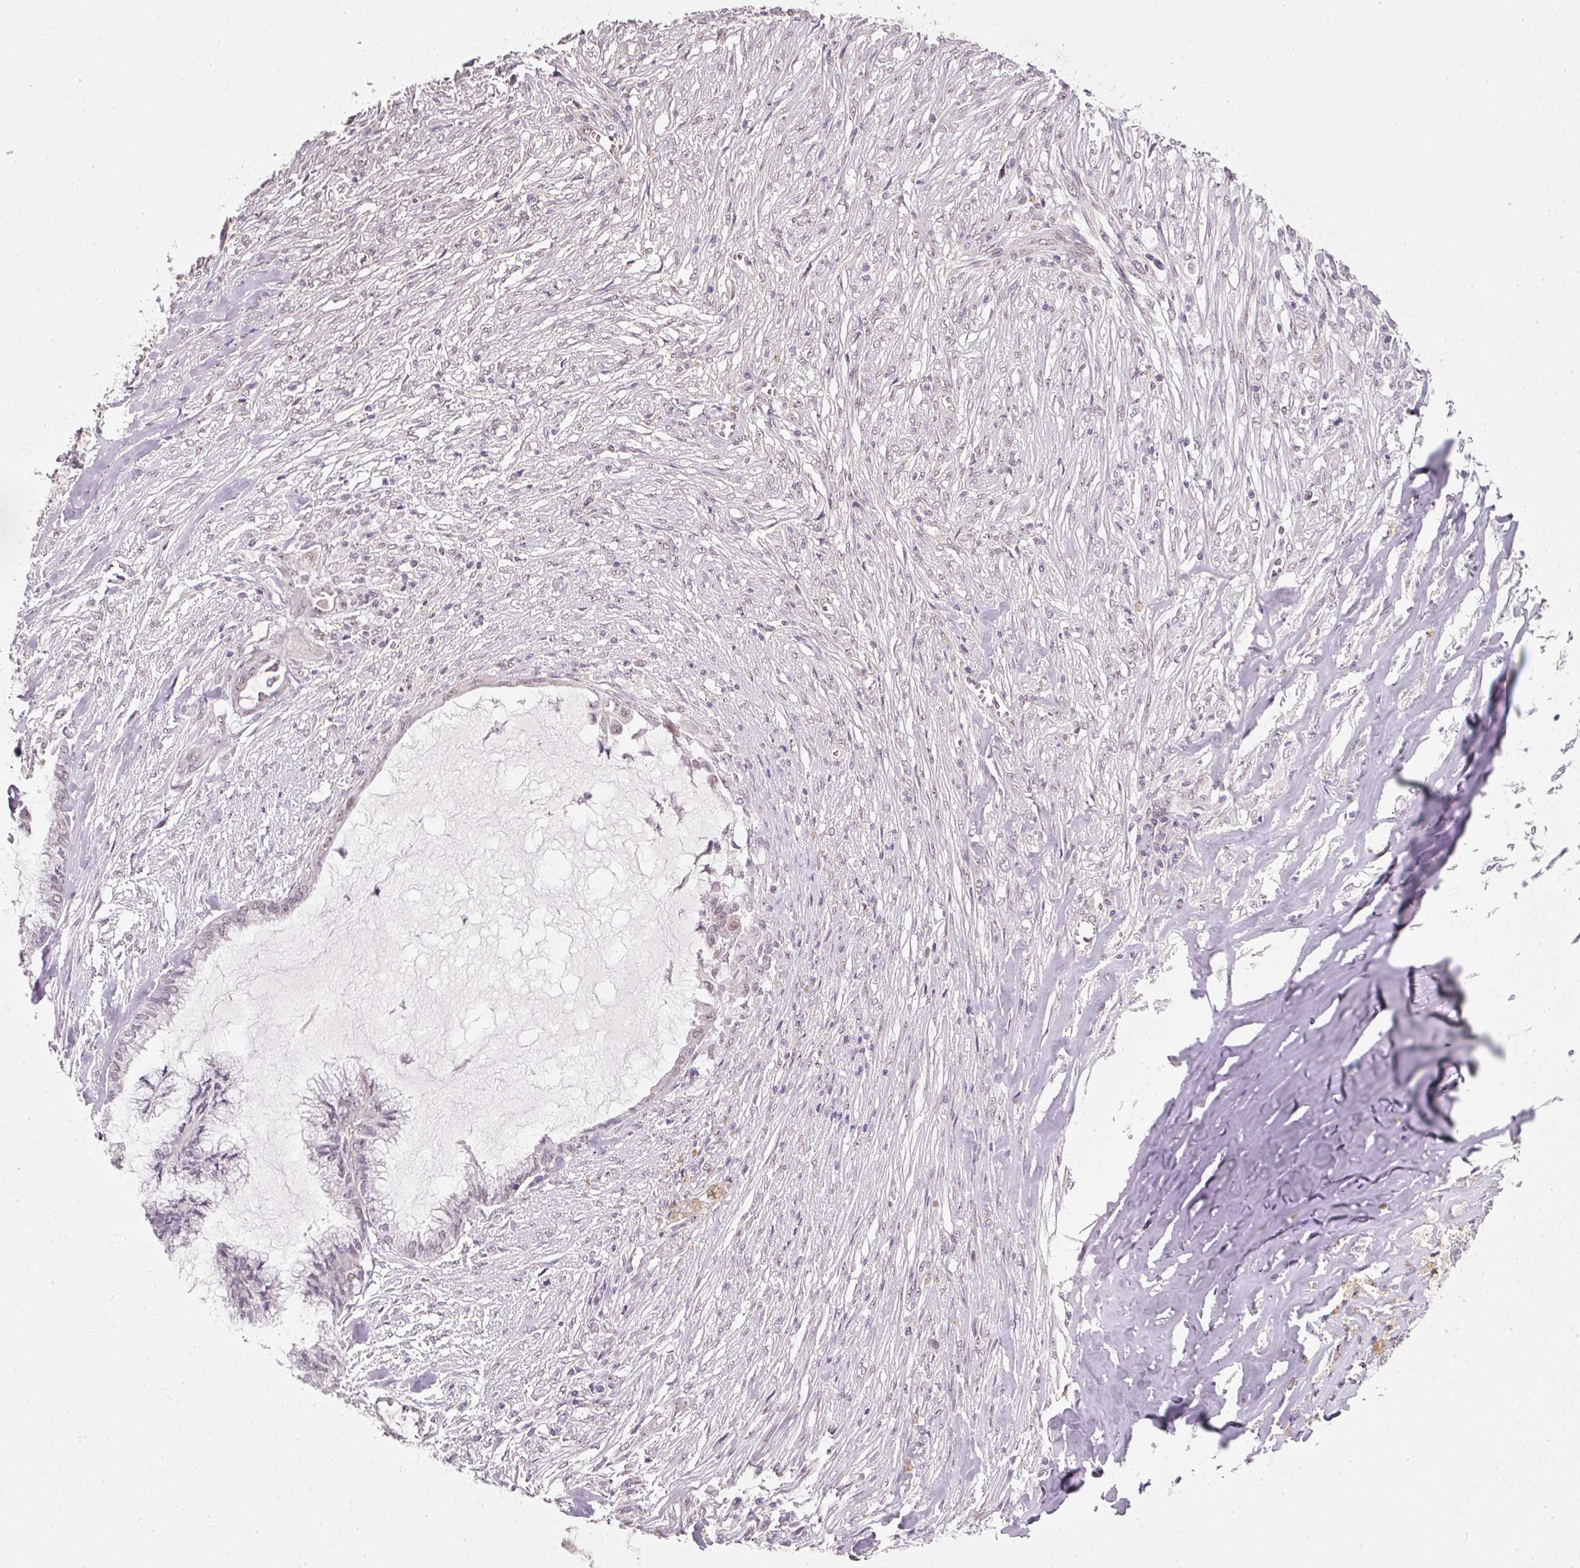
{"staining": {"intensity": "negative", "quantity": "none", "location": "none"}, "tissue": "endometrial cancer", "cell_type": "Tumor cells", "image_type": "cancer", "snomed": [{"axis": "morphology", "description": "Adenocarcinoma, NOS"}, {"axis": "topography", "description": "Endometrium"}], "caption": "Tumor cells show no significant protein expression in endometrial cancer (adenocarcinoma).", "gene": "FSTL3", "patient": {"sex": "female", "age": 86}}